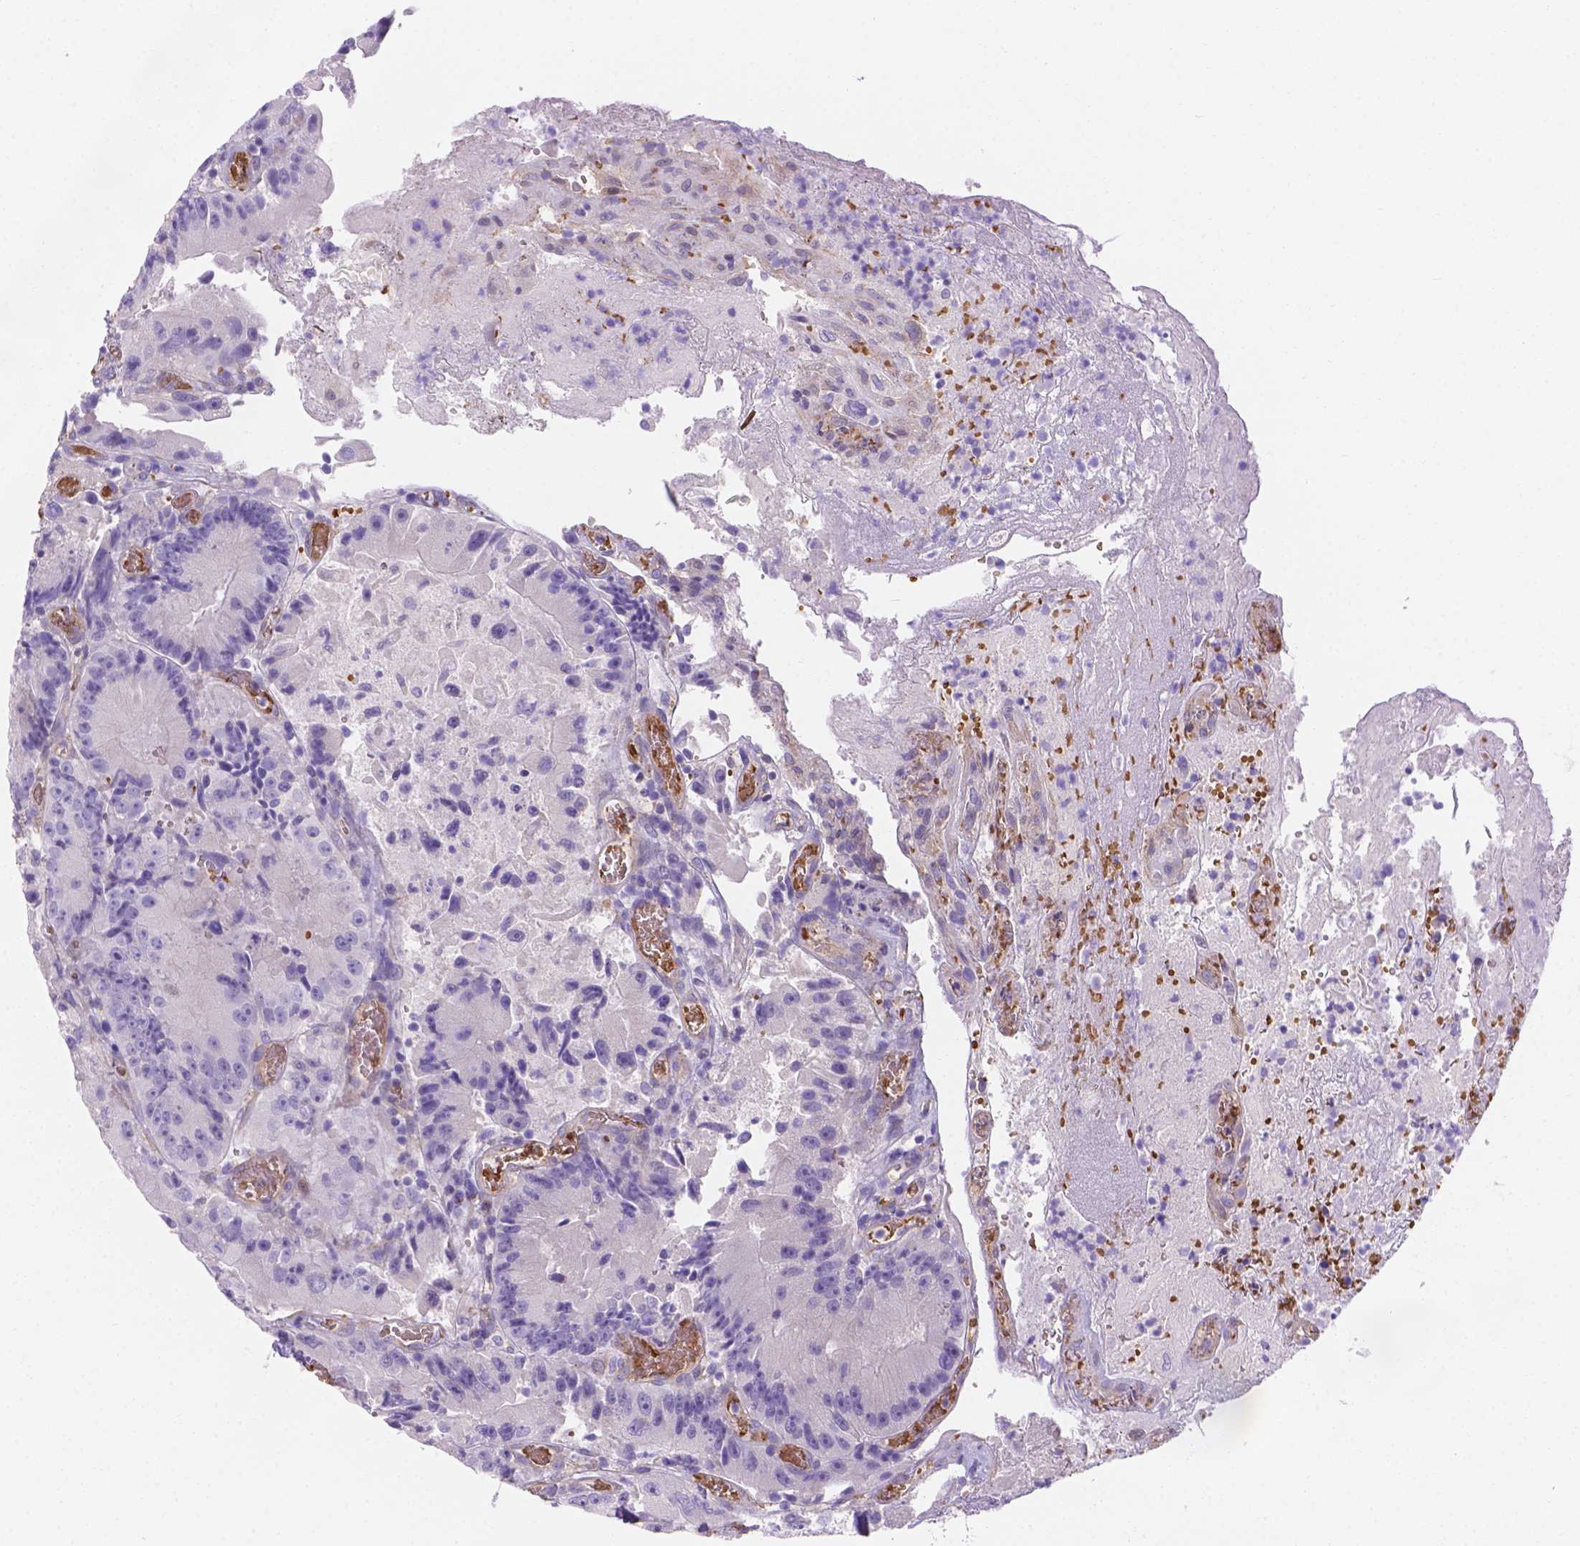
{"staining": {"intensity": "negative", "quantity": "none", "location": "none"}, "tissue": "colorectal cancer", "cell_type": "Tumor cells", "image_type": "cancer", "snomed": [{"axis": "morphology", "description": "Adenocarcinoma, NOS"}, {"axis": "topography", "description": "Colon"}], "caption": "Immunohistochemistry photomicrograph of human colorectal cancer (adenocarcinoma) stained for a protein (brown), which exhibits no staining in tumor cells.", "gene": "SLC40A1", "patient": {"sex": "female", "age": 86}}